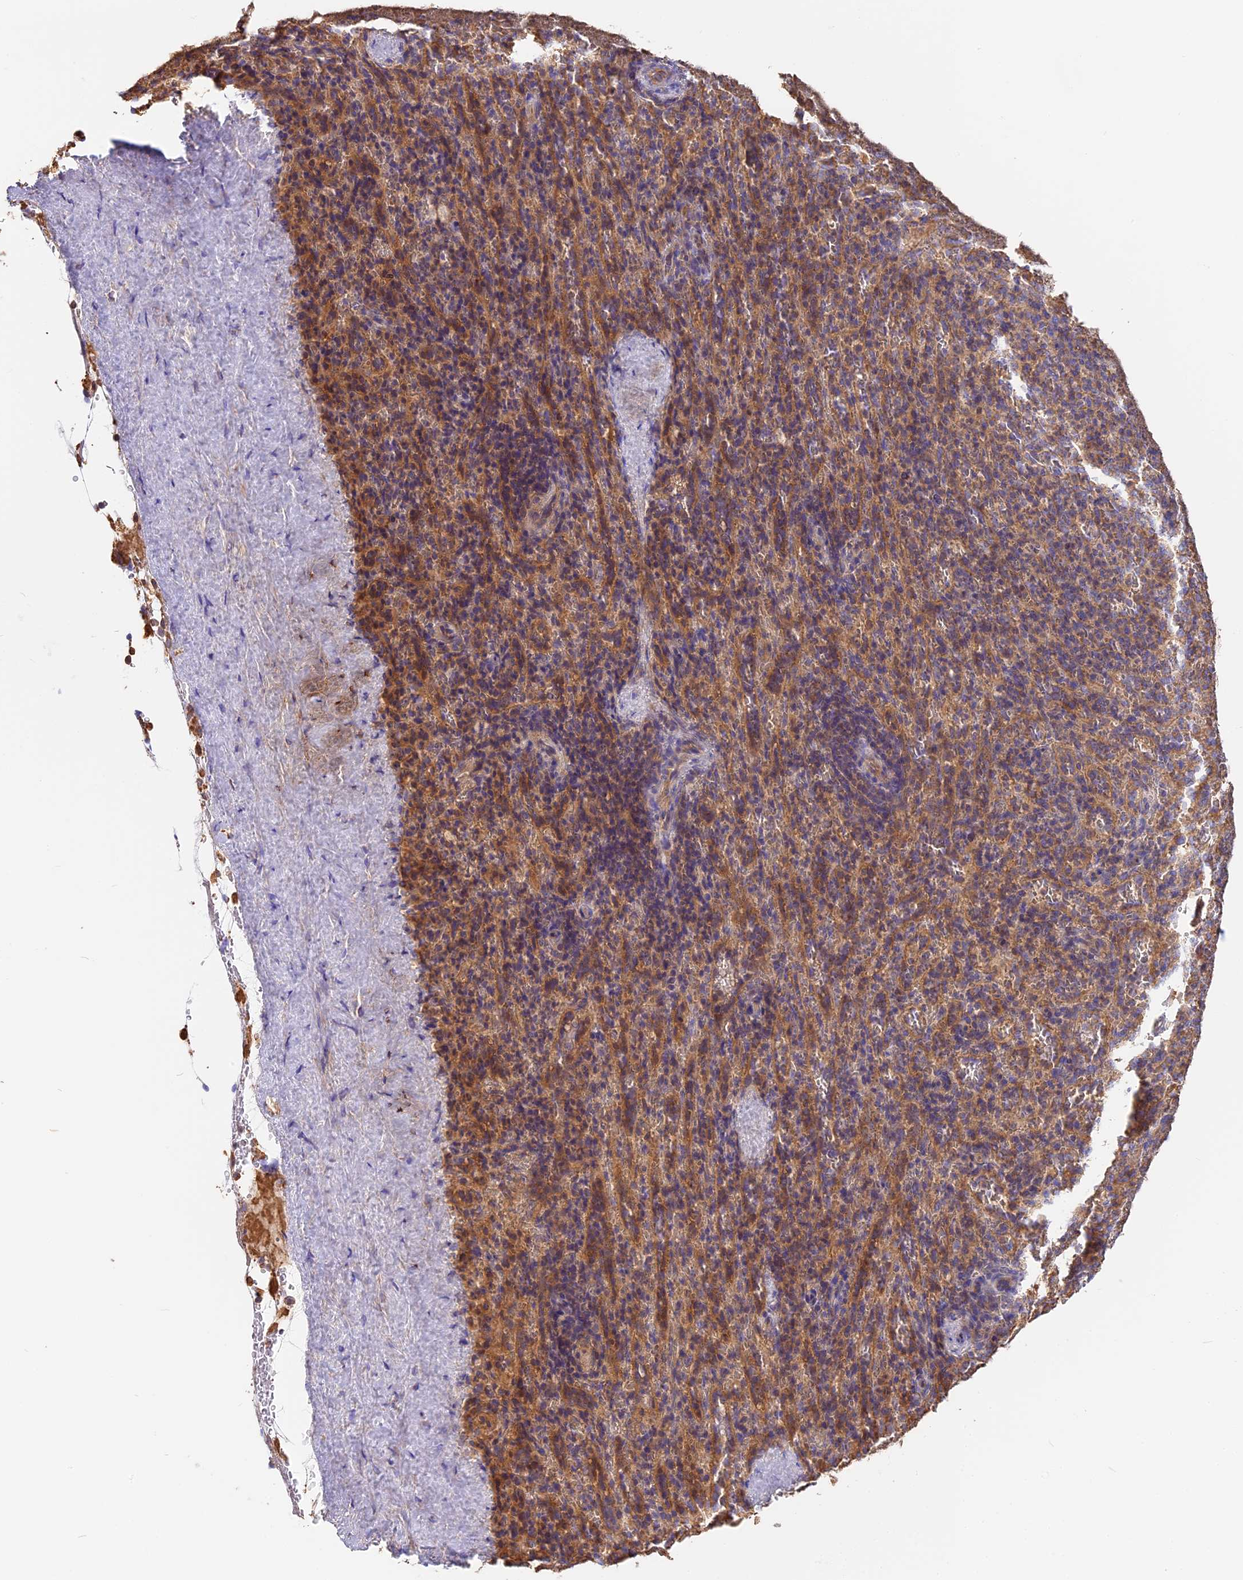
{"staining": {"intensity": "weak", "quantity": "<25%", "location": "cytoplasmic/membranous"}, "tissue": "spleen", "cell_type": "Cells in red pulp", "image_type": "normal", "snomed": [{"axis": "morphology", "description": "Normal tissue, NOS"}, {"axis": "topography", "description": "Spleen"}], "caption": "Micrograph shows no significant protein positivity in cells in red pulp of unremarkable spleen. (Brightfield microscopy of DAB (3,3'-diaminobenzidine) immunohistochemistry at high magnification).", "gene": "VPS18", "patient": {"sex": "female", "age": 21}}